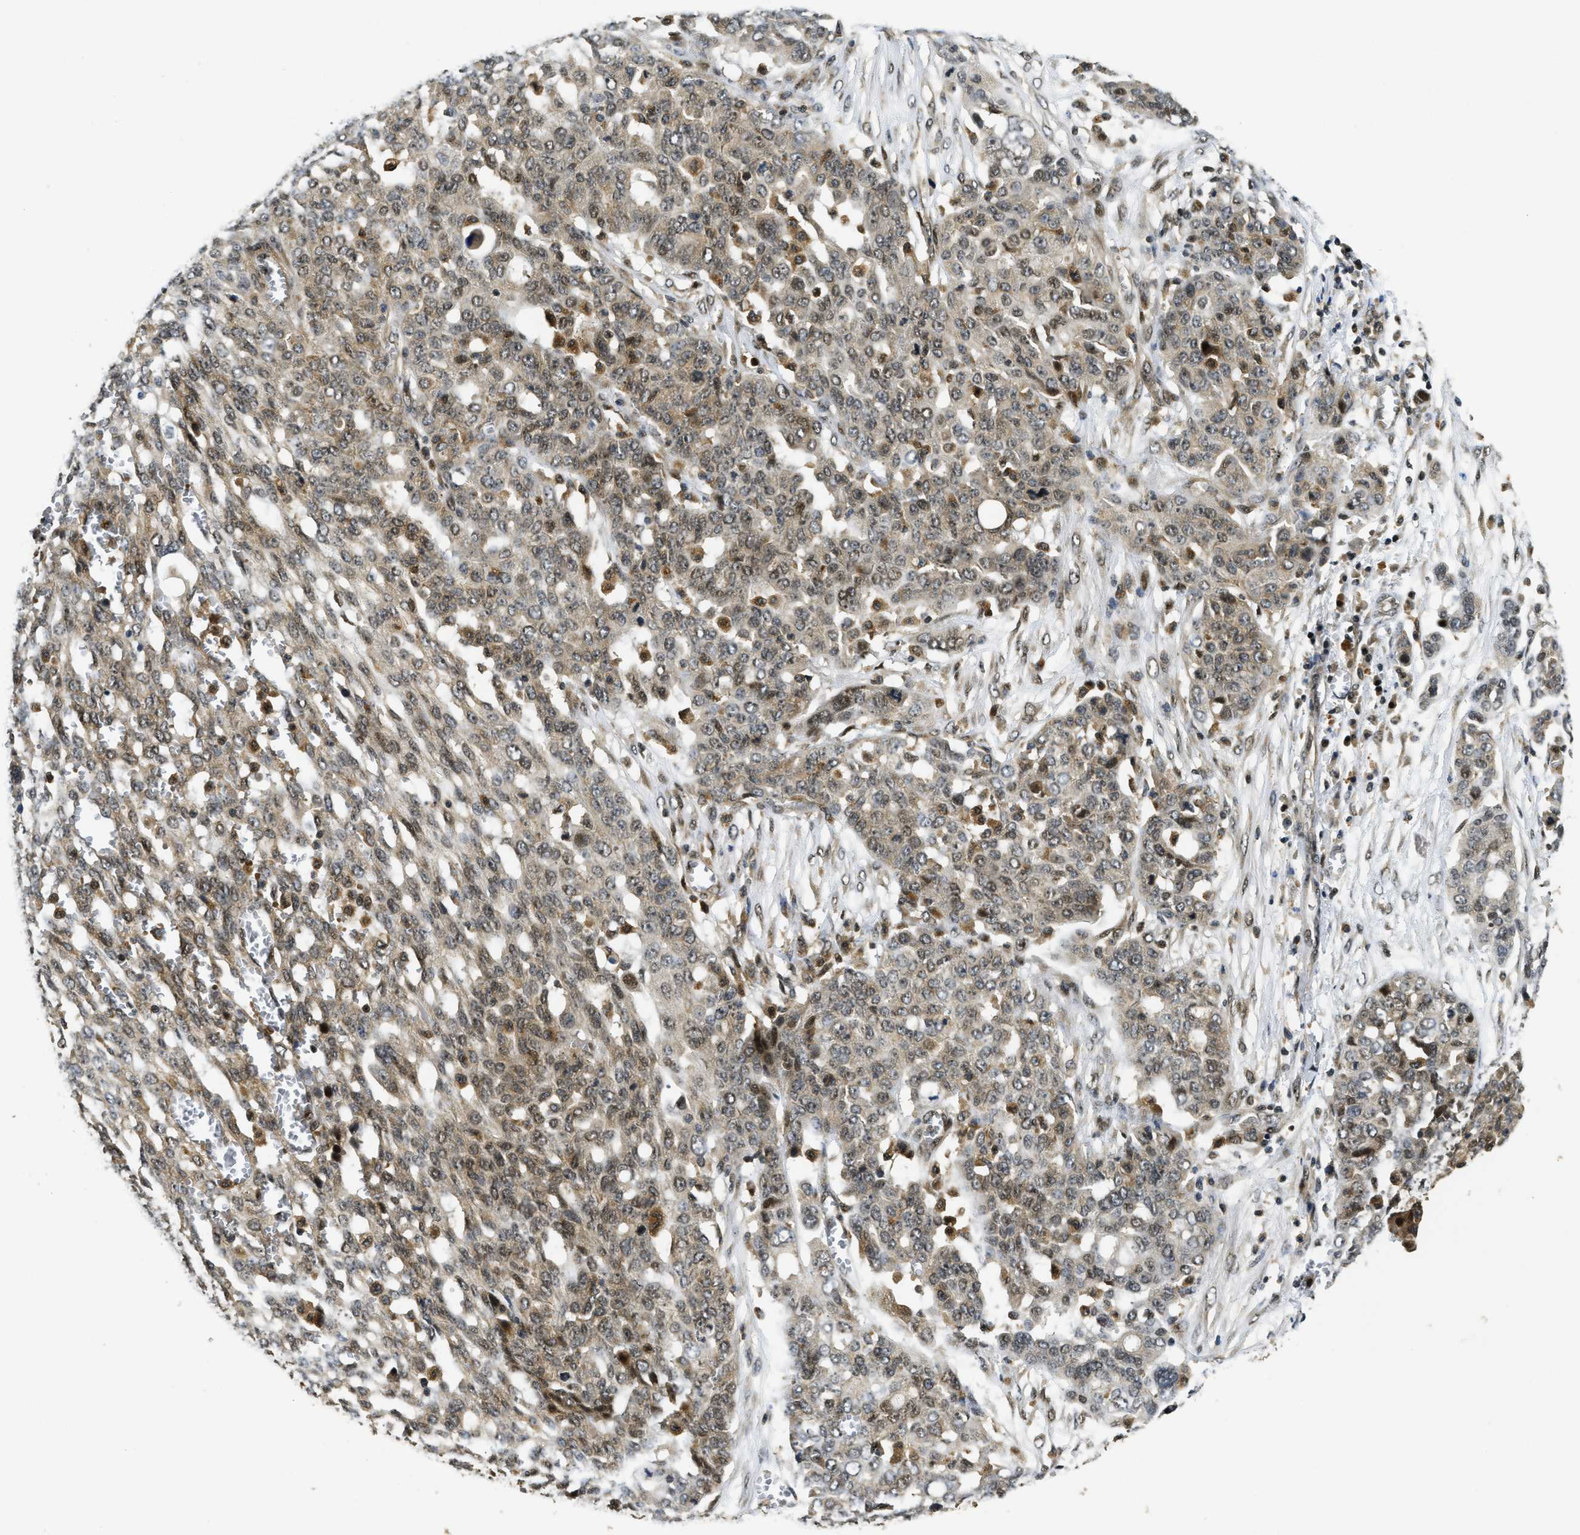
{"staining": {"intensity": "weak", "quantity": ">75%", "location": "cytoplasmic/membranous,nuclear"}, "tissue": "ovarian cancer", "cell_type": "Tumor cells", "image_type": "cancer", "snomed": [{"axis": "morphology", "description": "Cystadenocarcinoma, serous, NOS"}, {"axis": "topography", "description": "Soft tissue"}, {"axis": "topography", "description": "Ovary"}], "caption": "Weak cytoplasmic/membranous and nuclear protein staining is identified in about >75% of tumor cells in ovarian cancer. Nuclei are stained in blue.", "gene": "ADSL", "patient": {"sex": "female", "age": 57}}